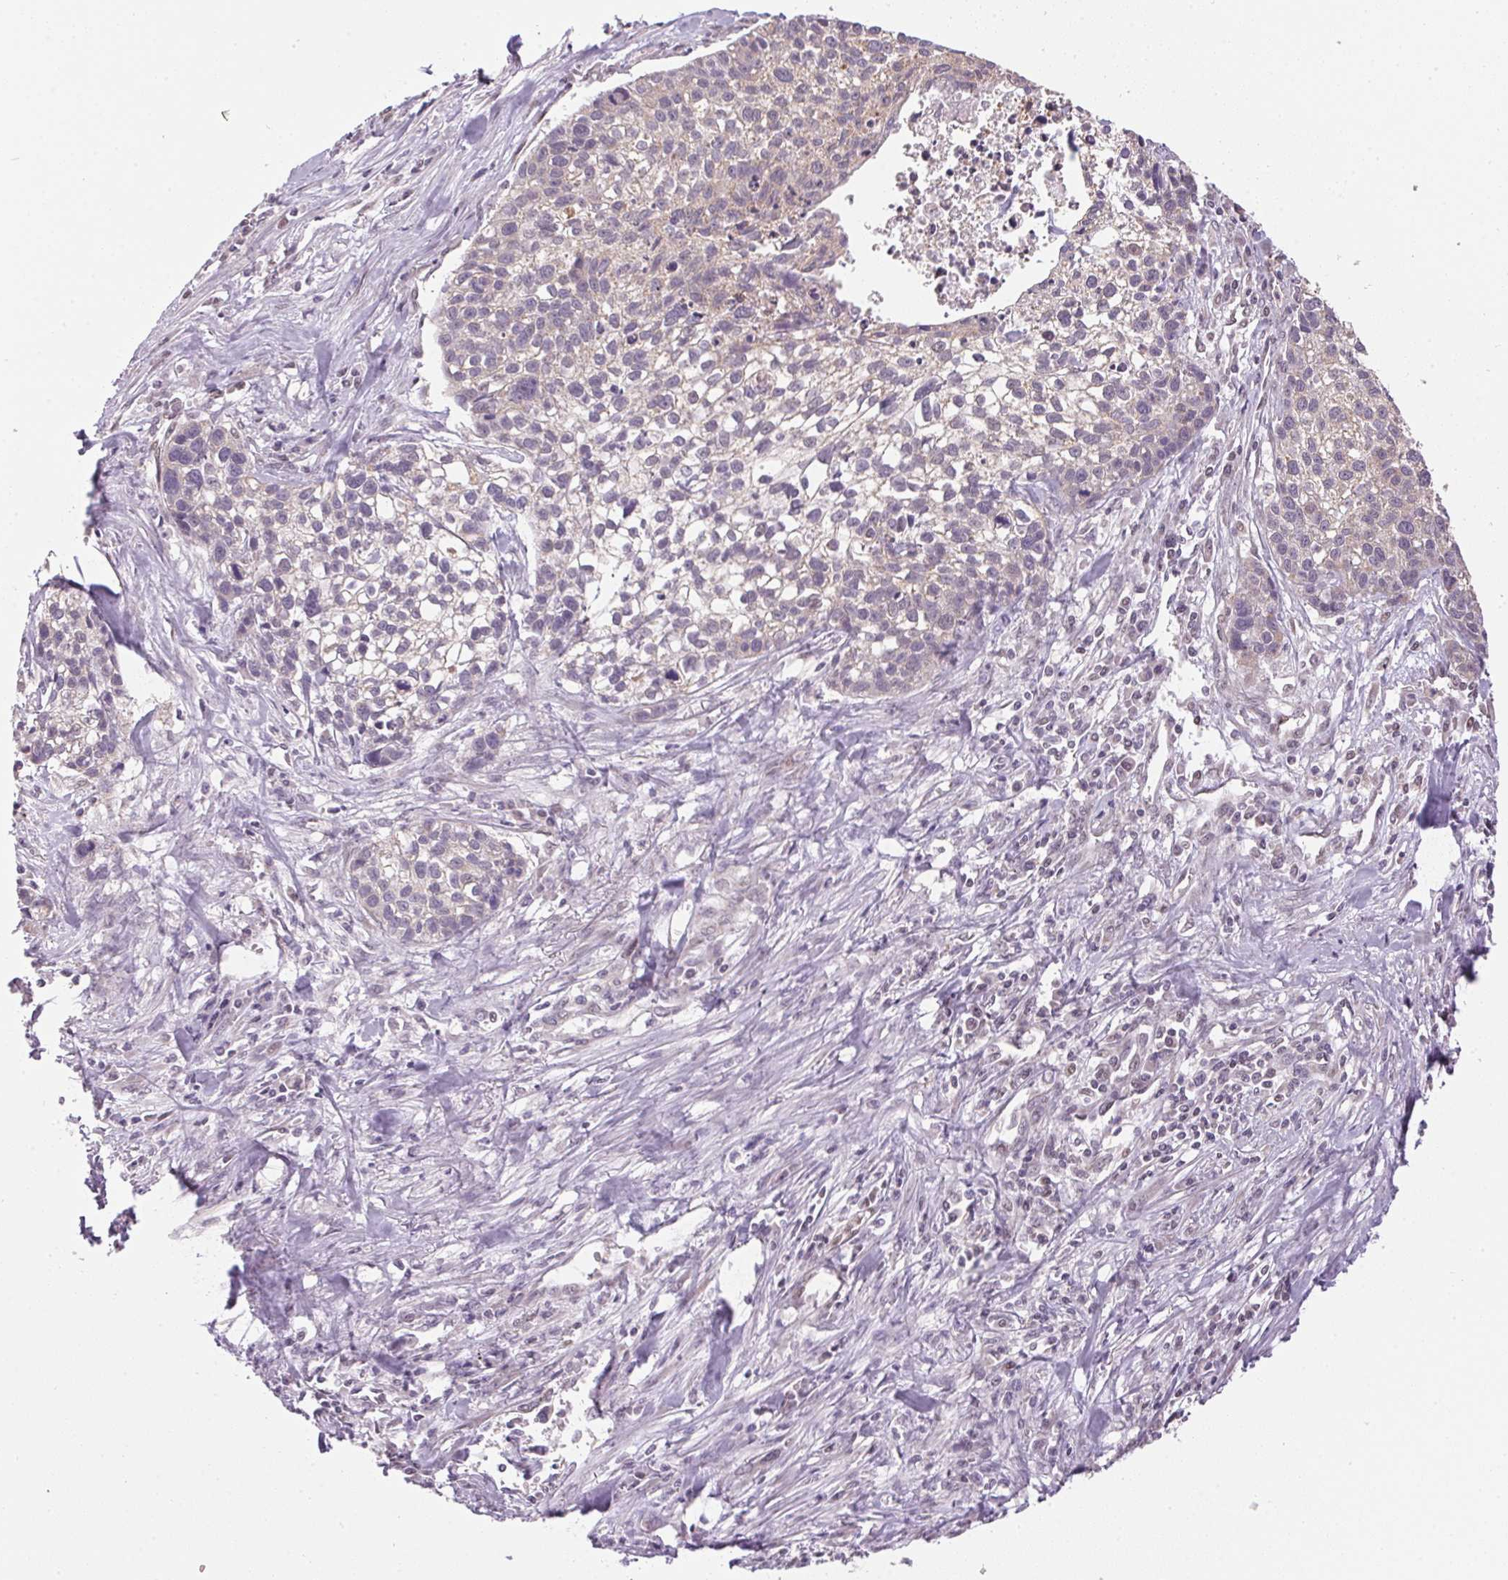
{"staining": {"intensity": "negative", "quantity": "none", "location": "none"}, "tissue": "lung cancer", "cell_type": "Tumor cells", "image_type": "cancer", "snomed": [{"axis": "morphology", "description": "Squamous cell carcinoma, NOS"}, {"axis": "topography", "description": "Lung"}], "caption": "Tumor cells show no significant protein positivity in lung squamous cell carcinoma.", "gene": "SC5D", "patient": {"sex": "male", "age": 74}}